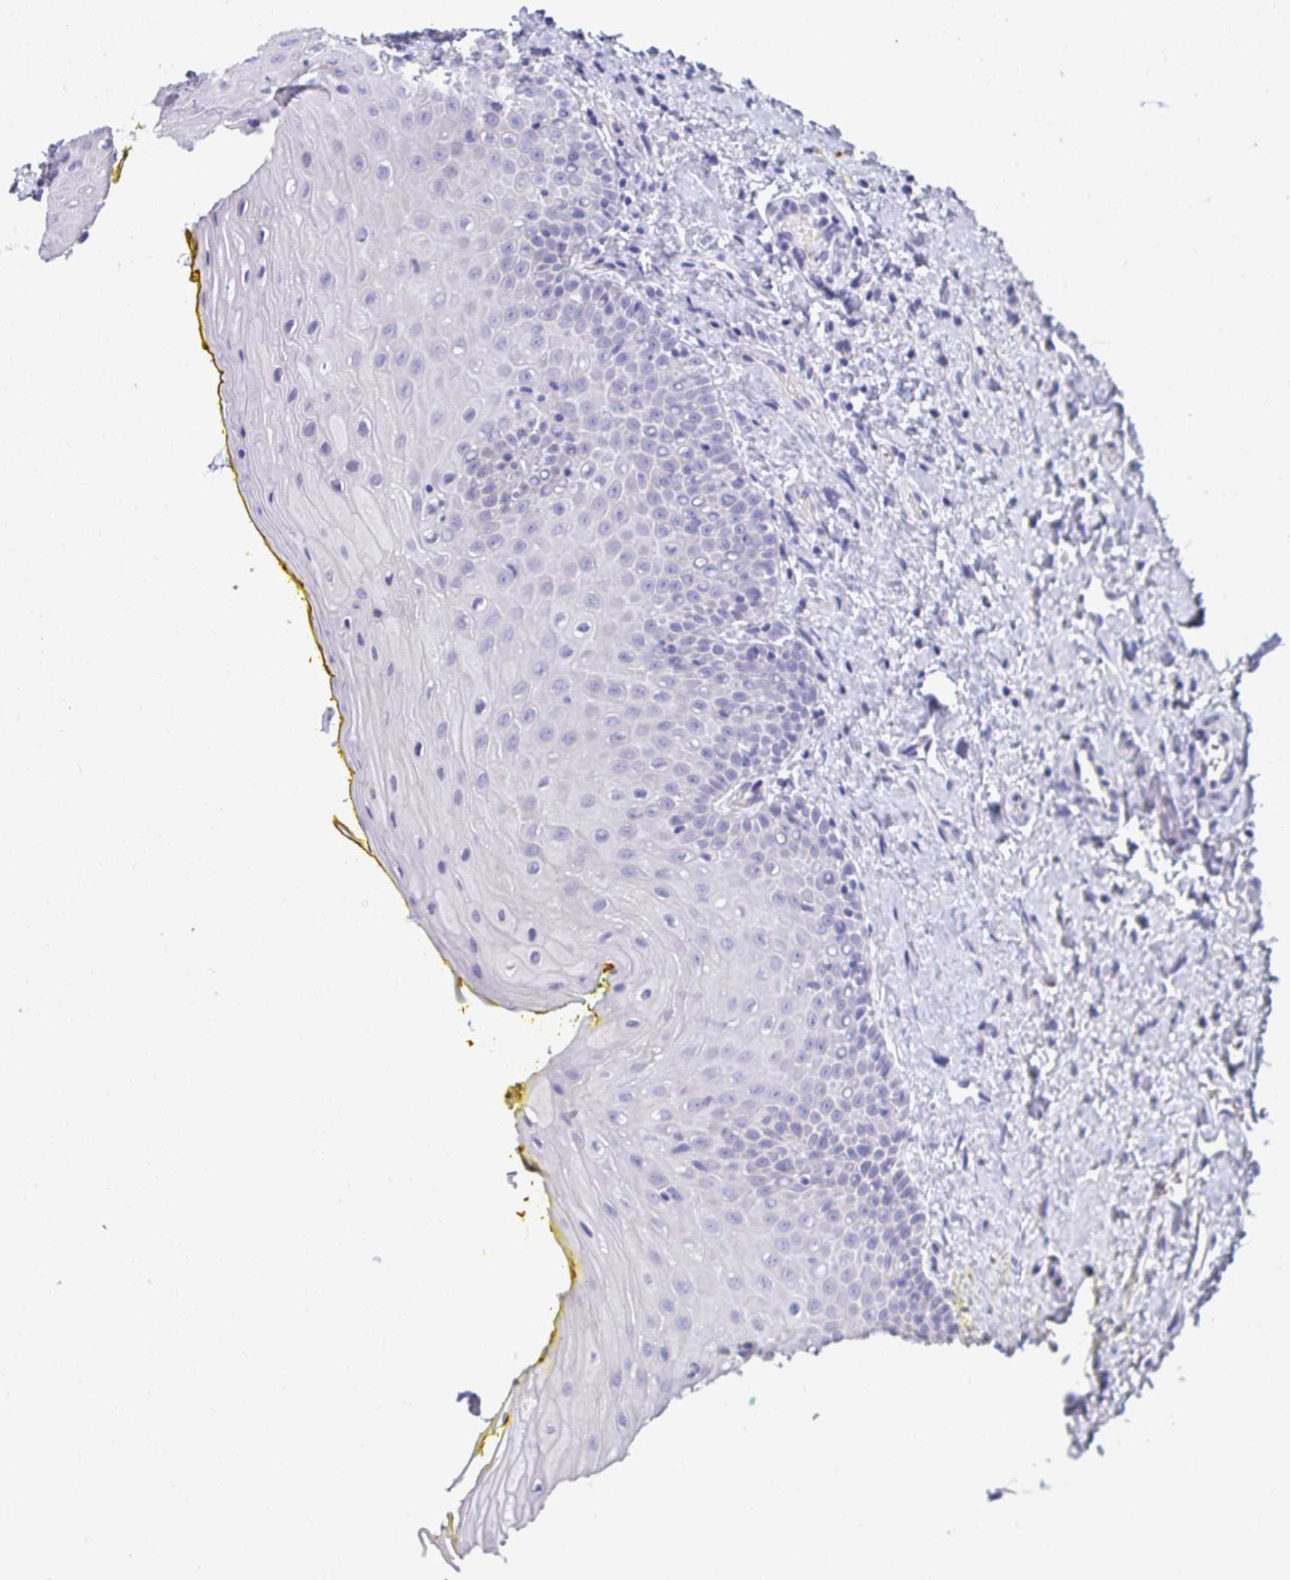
{"staining": {"intensity": "negative", "quantity": "none", "location": "none"}, "tissue": "oral mucosa", "cell_type": "Squamous epithelial cells", "image_type": "normal", "snomed": [{"axis": "morphology", "description": "Normal tissue, NOS"}, {"axis": "morphology", "description": "Squamous cell carcinoma, NOS"}, {"axis": "topography", "description": "Oral tissue"}, {"axis": "topography", "description": "Head-Neck"}], "caption": "There is no significant staining in squamous epithelial cells of oral mucosa. Brightfield microscopy of immunohistochemistry stained with DAB (3,3'-diaminobenzidine) (brown) and hematoxylin (blue), captured at high magnification.", "gene": "TMPRSS2", "patient": {"sex": "female", "age": 70}}